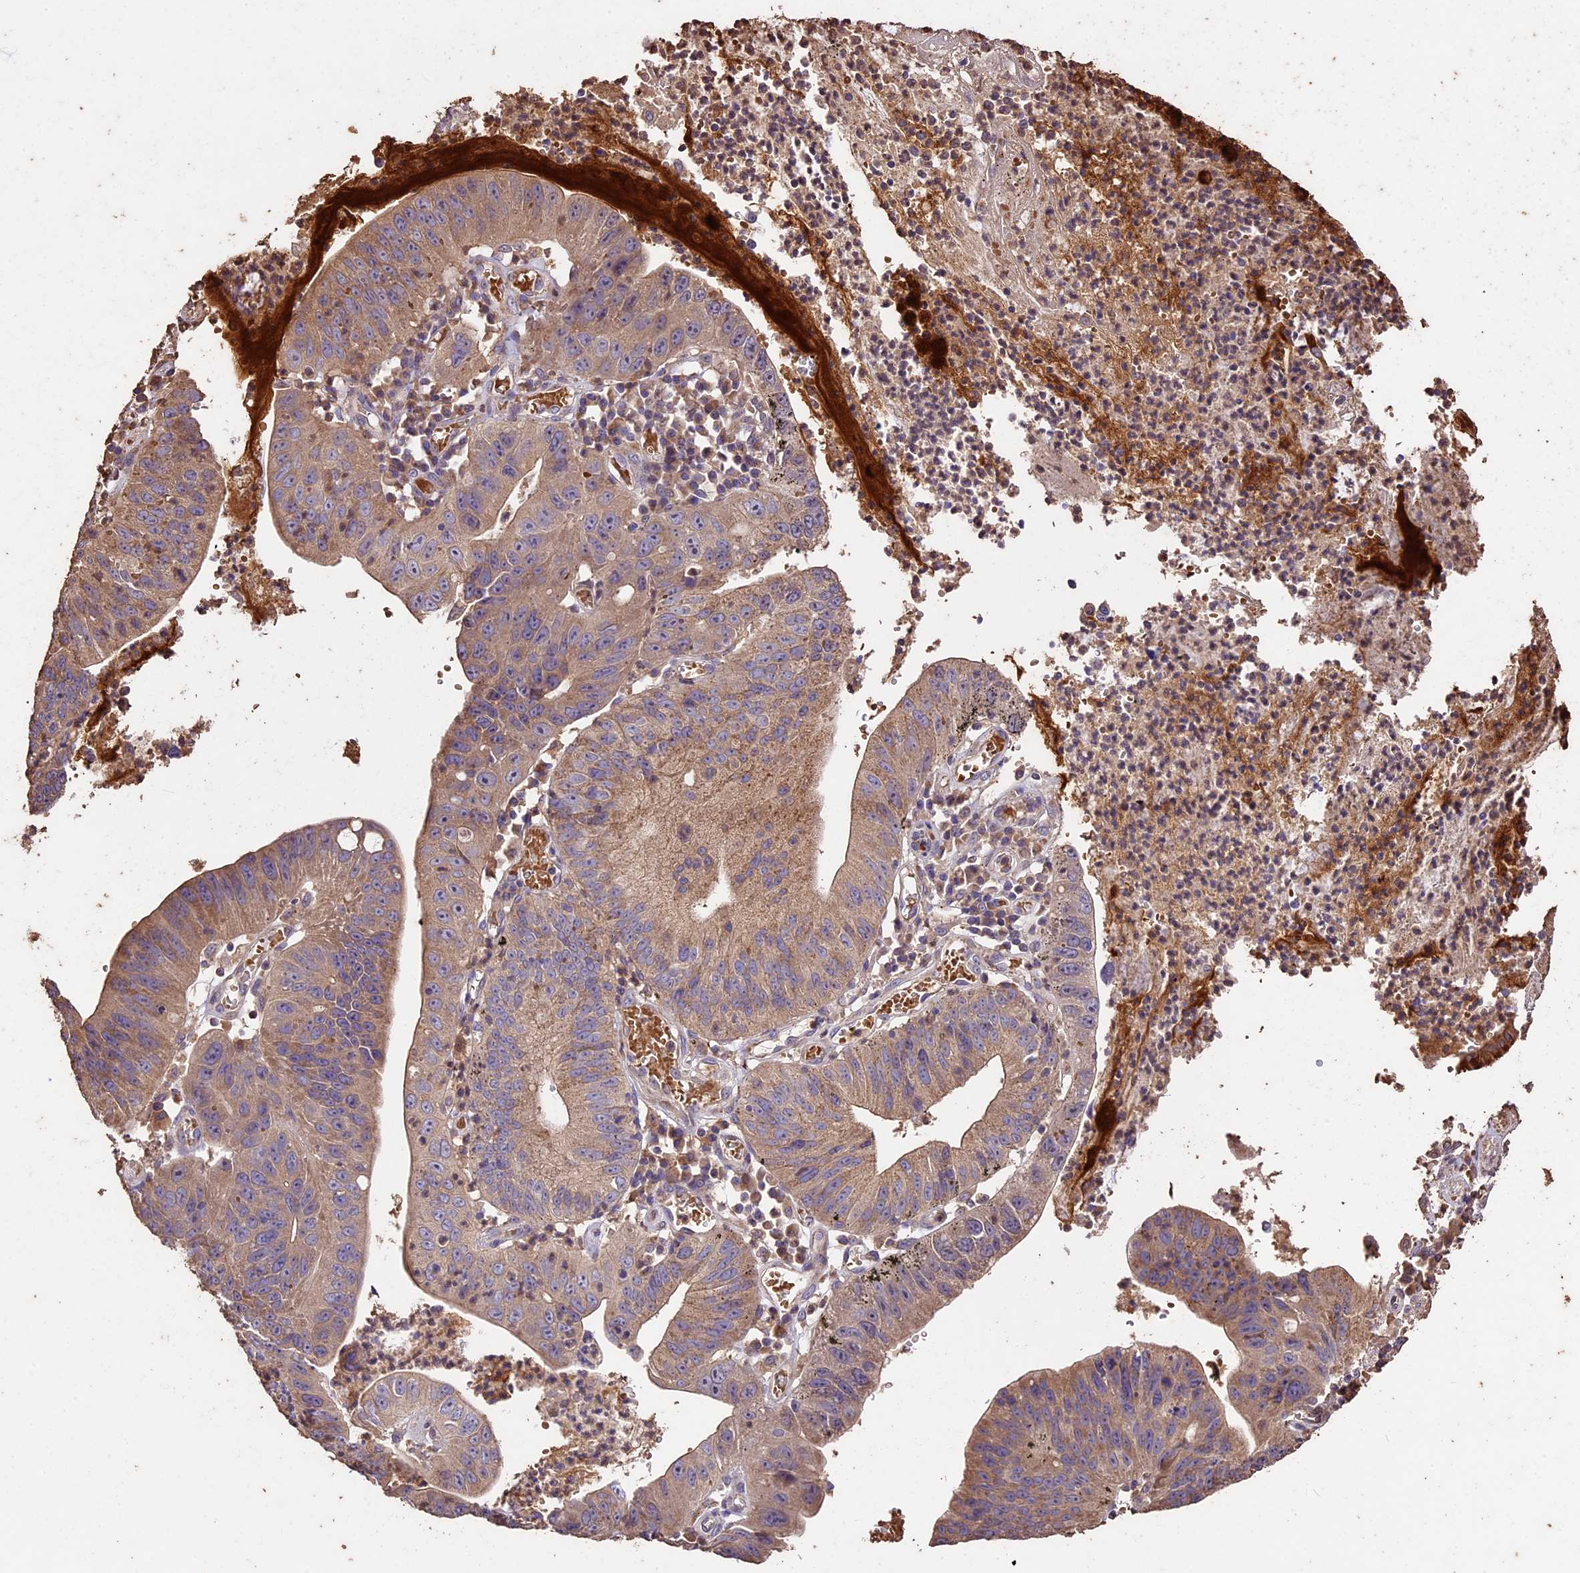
{"staining": {"intensity": "moderate", "quantity": ">75%", "location": "cytoplasmic/membranous"}, "tissue": "stomach cancer", "cell_type": "Tumor cells", "image_type": "cancer", "snomed": [{"axis": "morphology", "description": "Adenocarcinoma, NOS"}, {"axis": "topography", "description": "Stomach"}], "caption": "This micrograph demonstrates immunohistochemistry staining of human stomach cancer (adenocarcinoma), with medium moderate cytoplasmic/membranous staining in about >75% of tumor cells.", "gene": "CRLF1", "patient": {"sex": "male", "age": 59}}